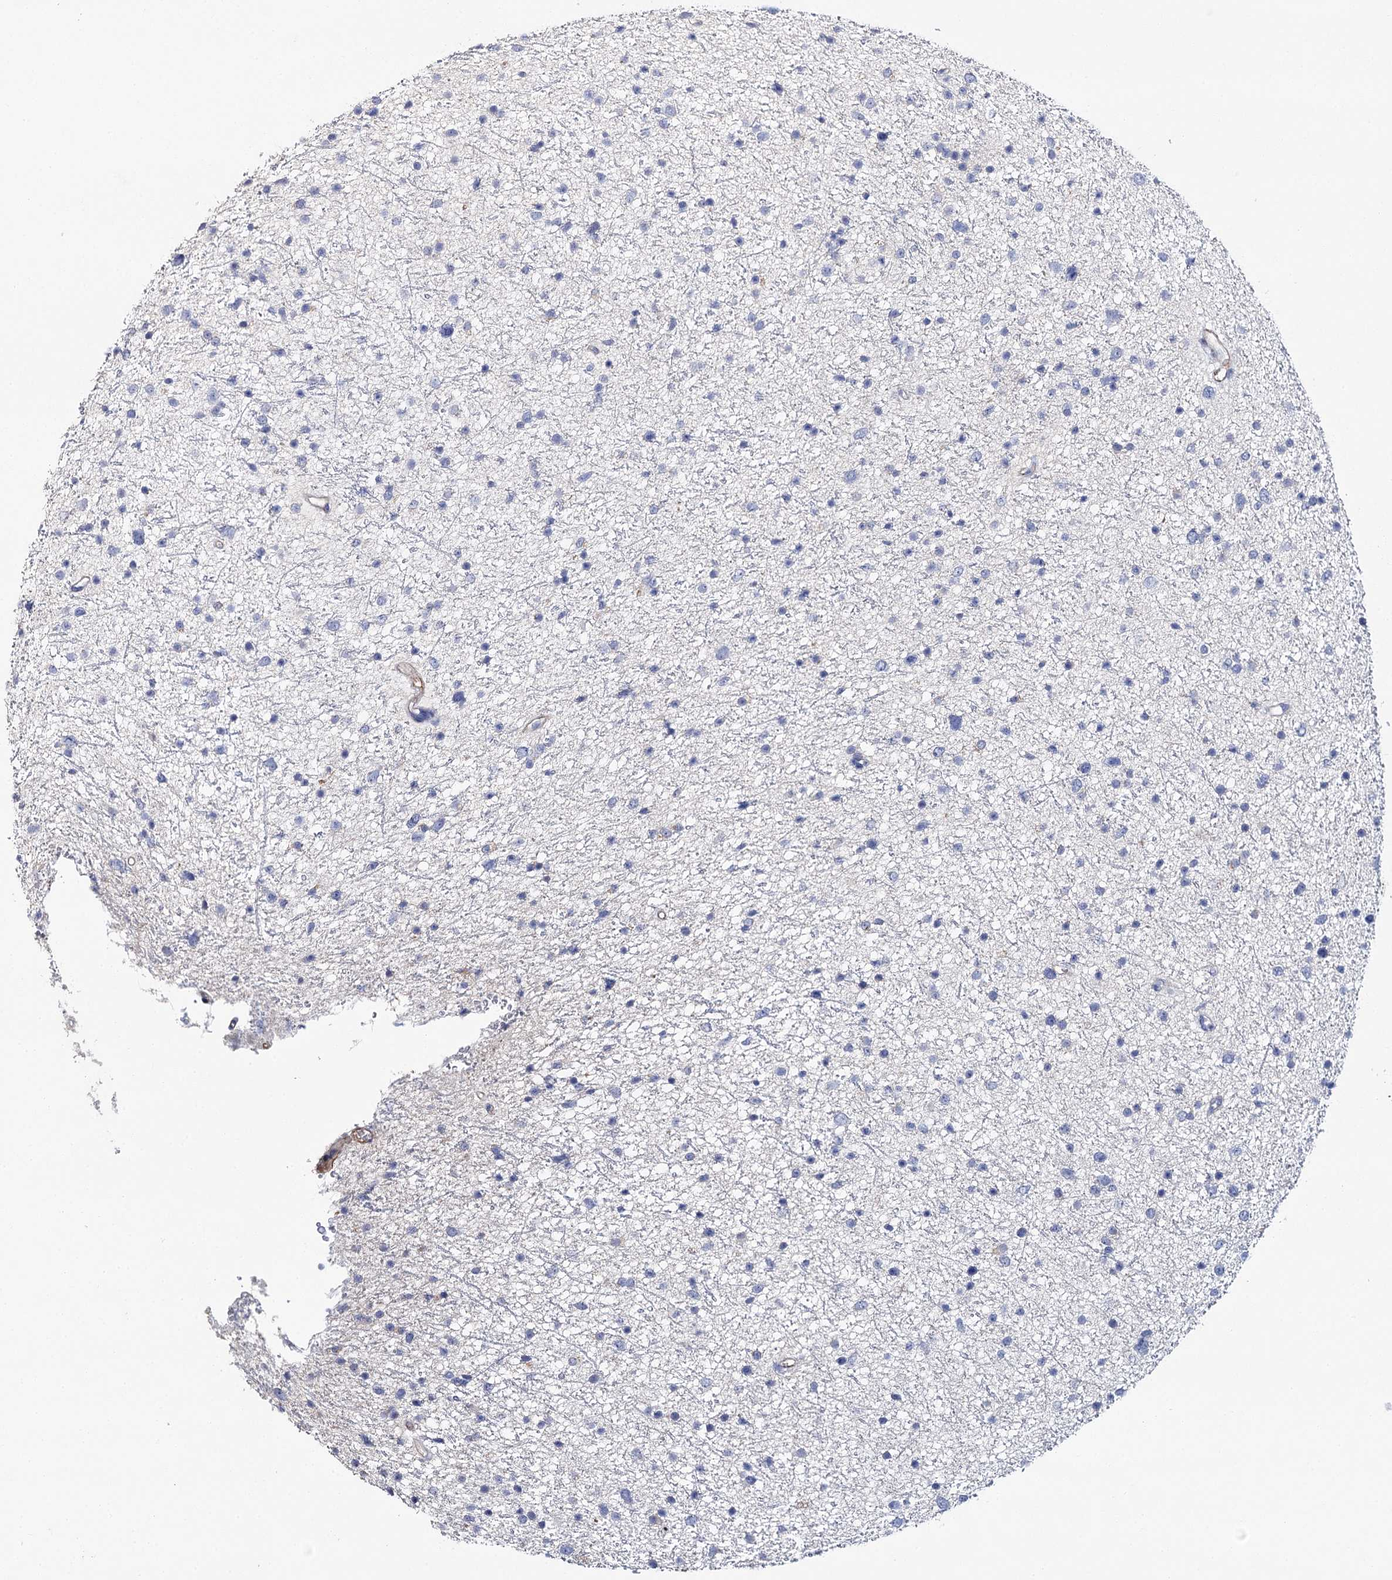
{"staining": {"intensity": "negative", "quantity": "none", "location": "none"}, "tissue": "glioma", "cell_type": "Tumor cells", "image_type": "cancer", "snomed": [{"axis": "morphology", "description": "Glioma, malignant, Low grade"}, {"axis": "topography", "description": "Cerebral cortex"}], "caption": "IHC photomicrograph of human malignant glioma (low-grade) stained for a protein (brown), which demonstrates no staining in tumor cells. The staining is performed using DAB brown chromogen with nuclei counter-stained in using hematoxylin.", "gene": "EPYC", "patient": {"sex": "female", "age": 39}}